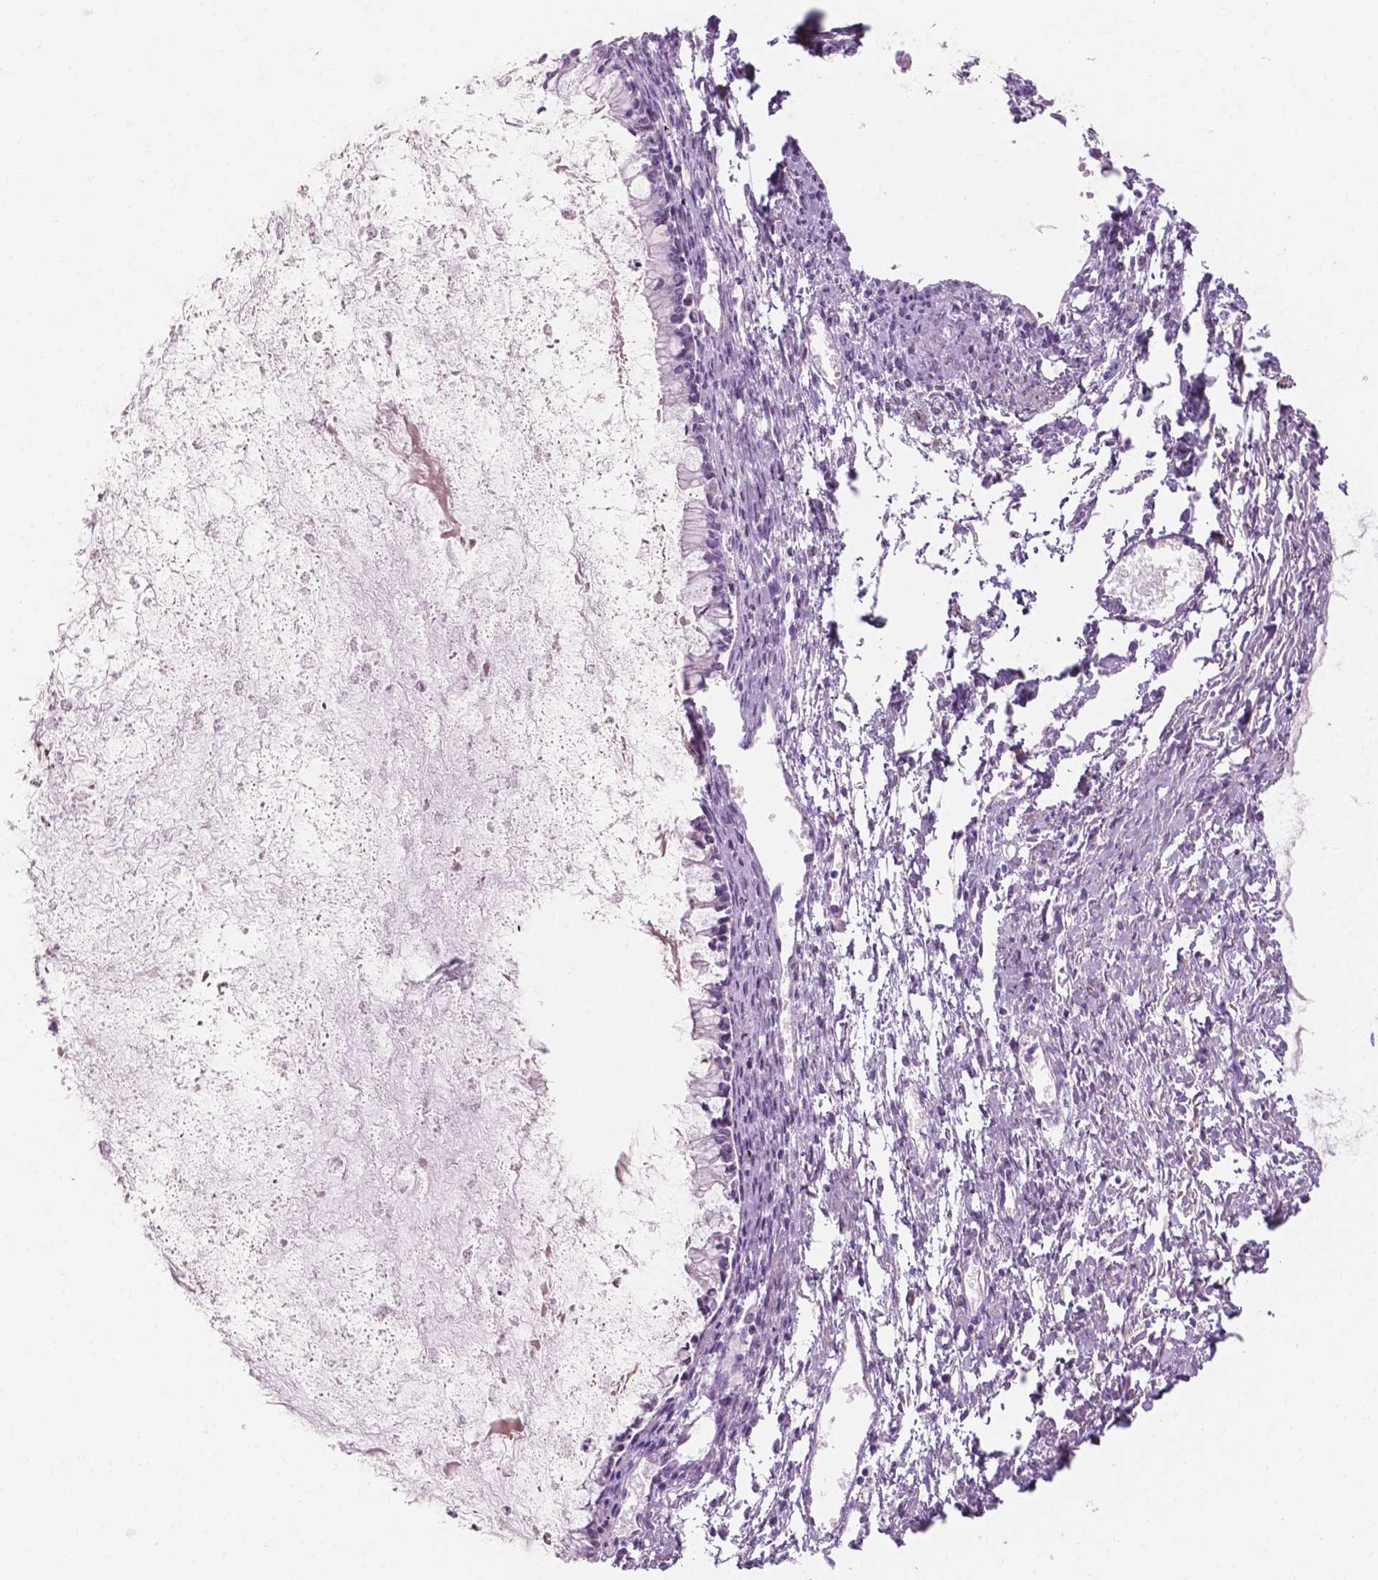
{"staining": {"intensity": "negative", "quantity": "none", "location": "none"}, "tissue": "ovarian cancer", "cell_type": "Tumor cells", "image_type": "cancer", "snomed": [{"axis": "morphology", "description": "Cystadenocarcinoma, mucinous, NOS"}, {"axis": "topography", "description": "Ovary"}], "caption": "Tumor cells show no significant protein positivity in ovarian mucinous cystadenocarcinoma.", "gene": "ZNF853", "patient": {"sex": "female", "age": 67}}